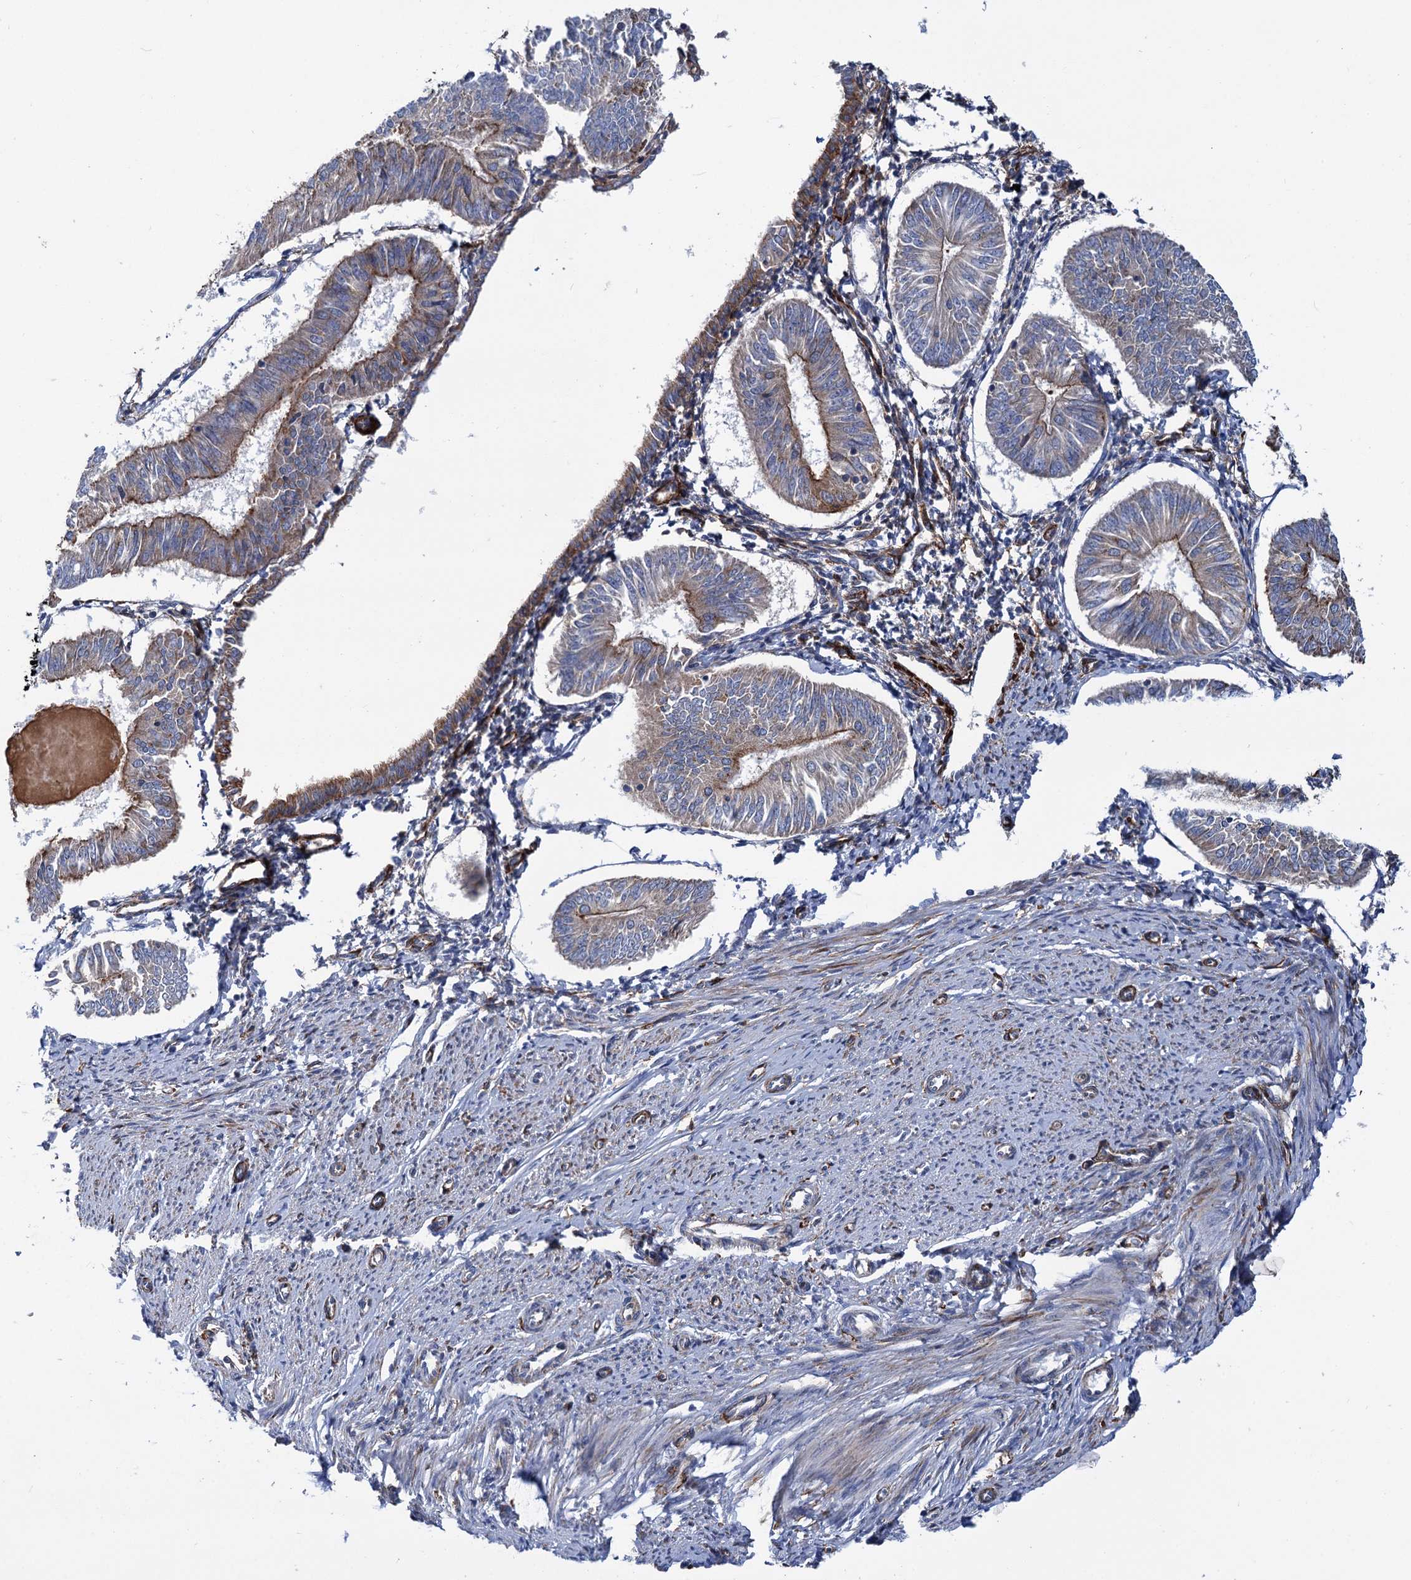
{"staining": {"intensity": "moderate", "quantity": "25%-75%", "location": "cytoplasmic/membranous"}, "tissue": "endometrial cancer", "cell_type": "Tumor cells", "image_type": "cancer", "snomed": [{"axis": "morphology", "description": "Adenocarcinoma, NOS"}, {"axis": "topography", "description": "Endometrium"}], "caption": "This micrograph reveals endometrial cancer stained with immunohistochemistry to label a protein in brown. The cytoplasmic/membranous of tumor cells show moderate positivity for the protein. Nuclei are counter-stained blue.", "gene": "TRIM55", "patient": {"sex": "female", "age": 58}}